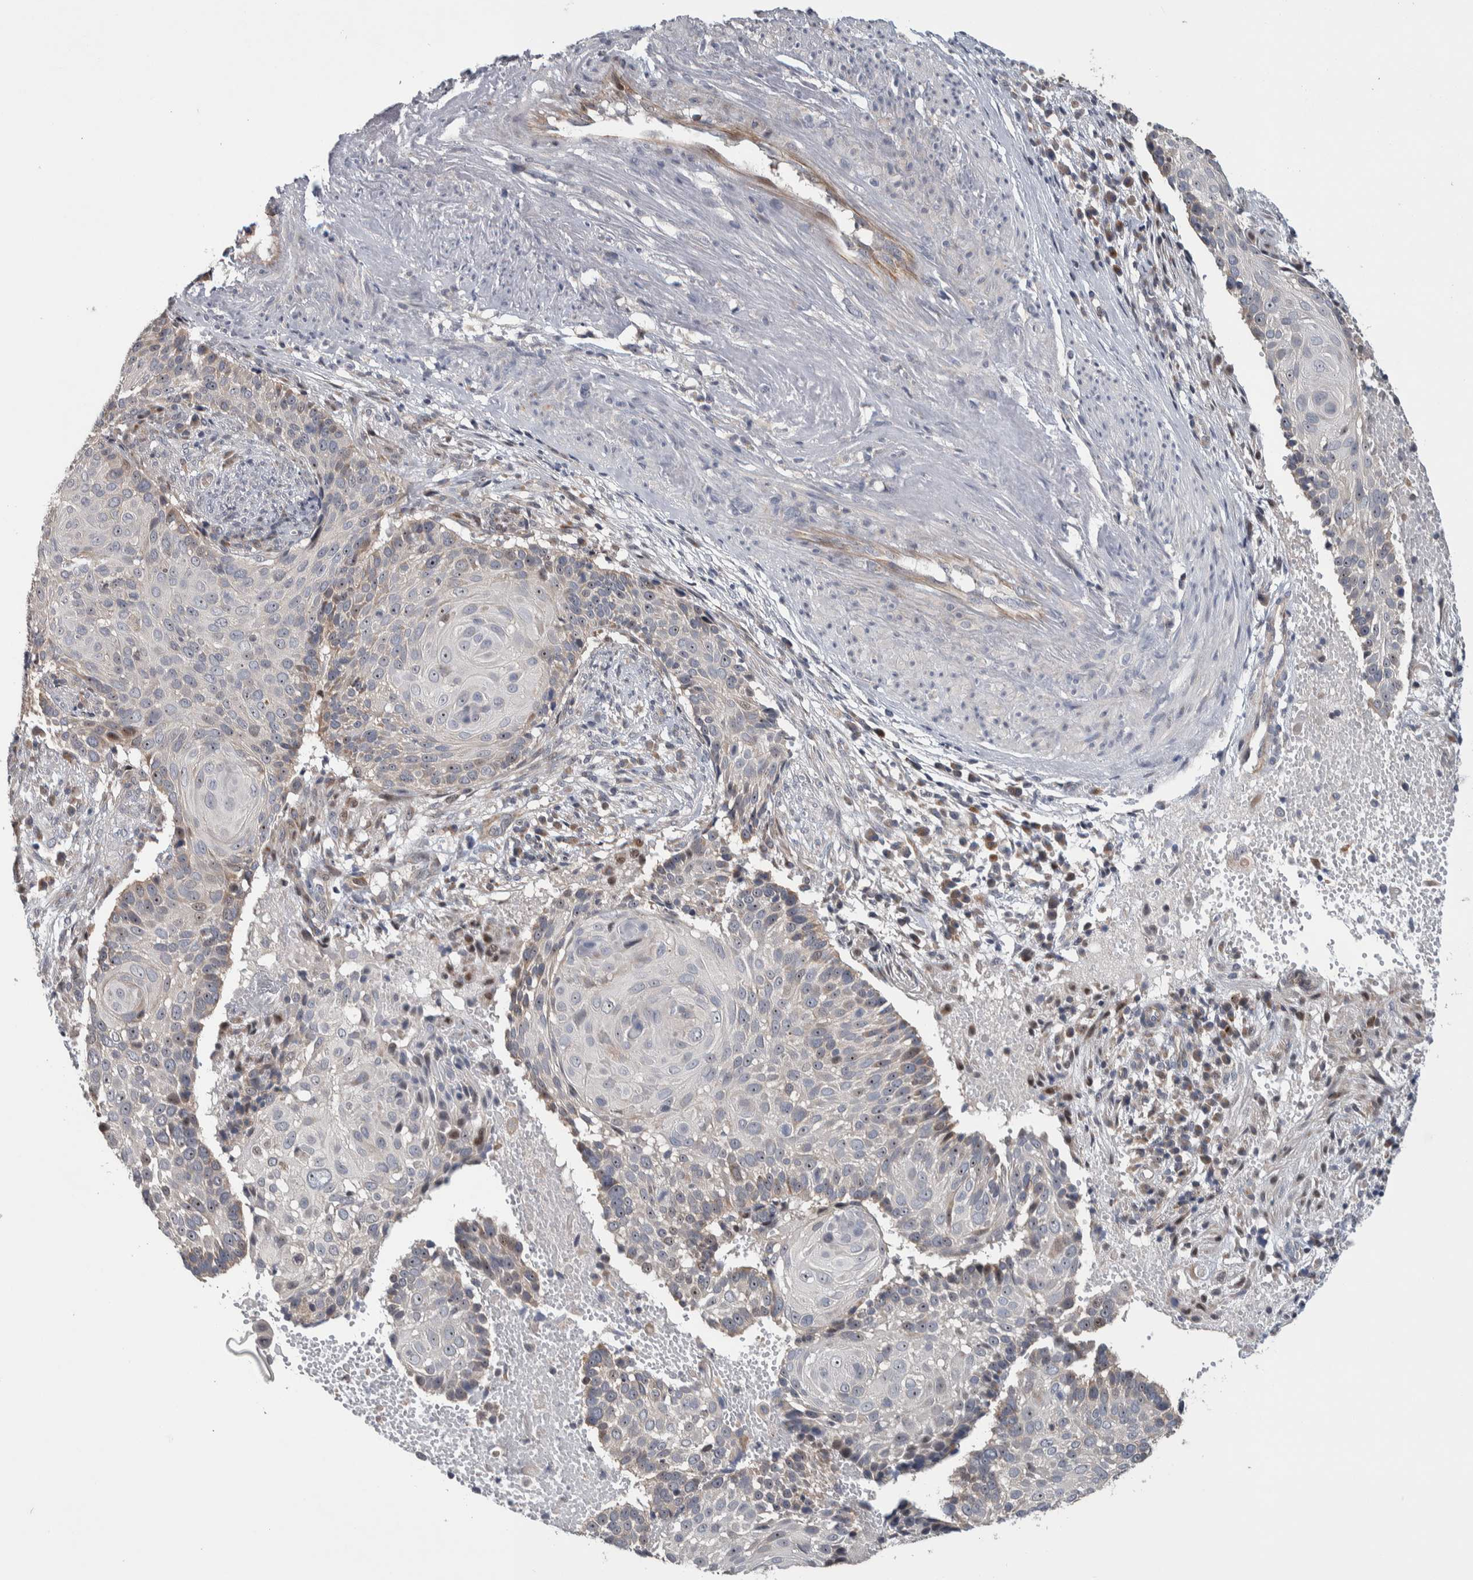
{"staining": {"intensity": "moderate", "quantity": "25%-75%", "location": "nuclear"}, "tissue": "cervical cancer", "cell_type": "Tumor cells", "image_type": "cancer", "snomed": [{"axis": "morphology", "description": "Squamous cell carcinoma, NOS"}, {"axis": "topography", "description": "Cervix"}], "caption": "Cervical cancer stained for a protein (brown) shows moderate nuclear positive staining in approximately 25%-75% of tumor cells.", "gene": "PRRG4", "patient": {"sex": "female", "age": 74}}